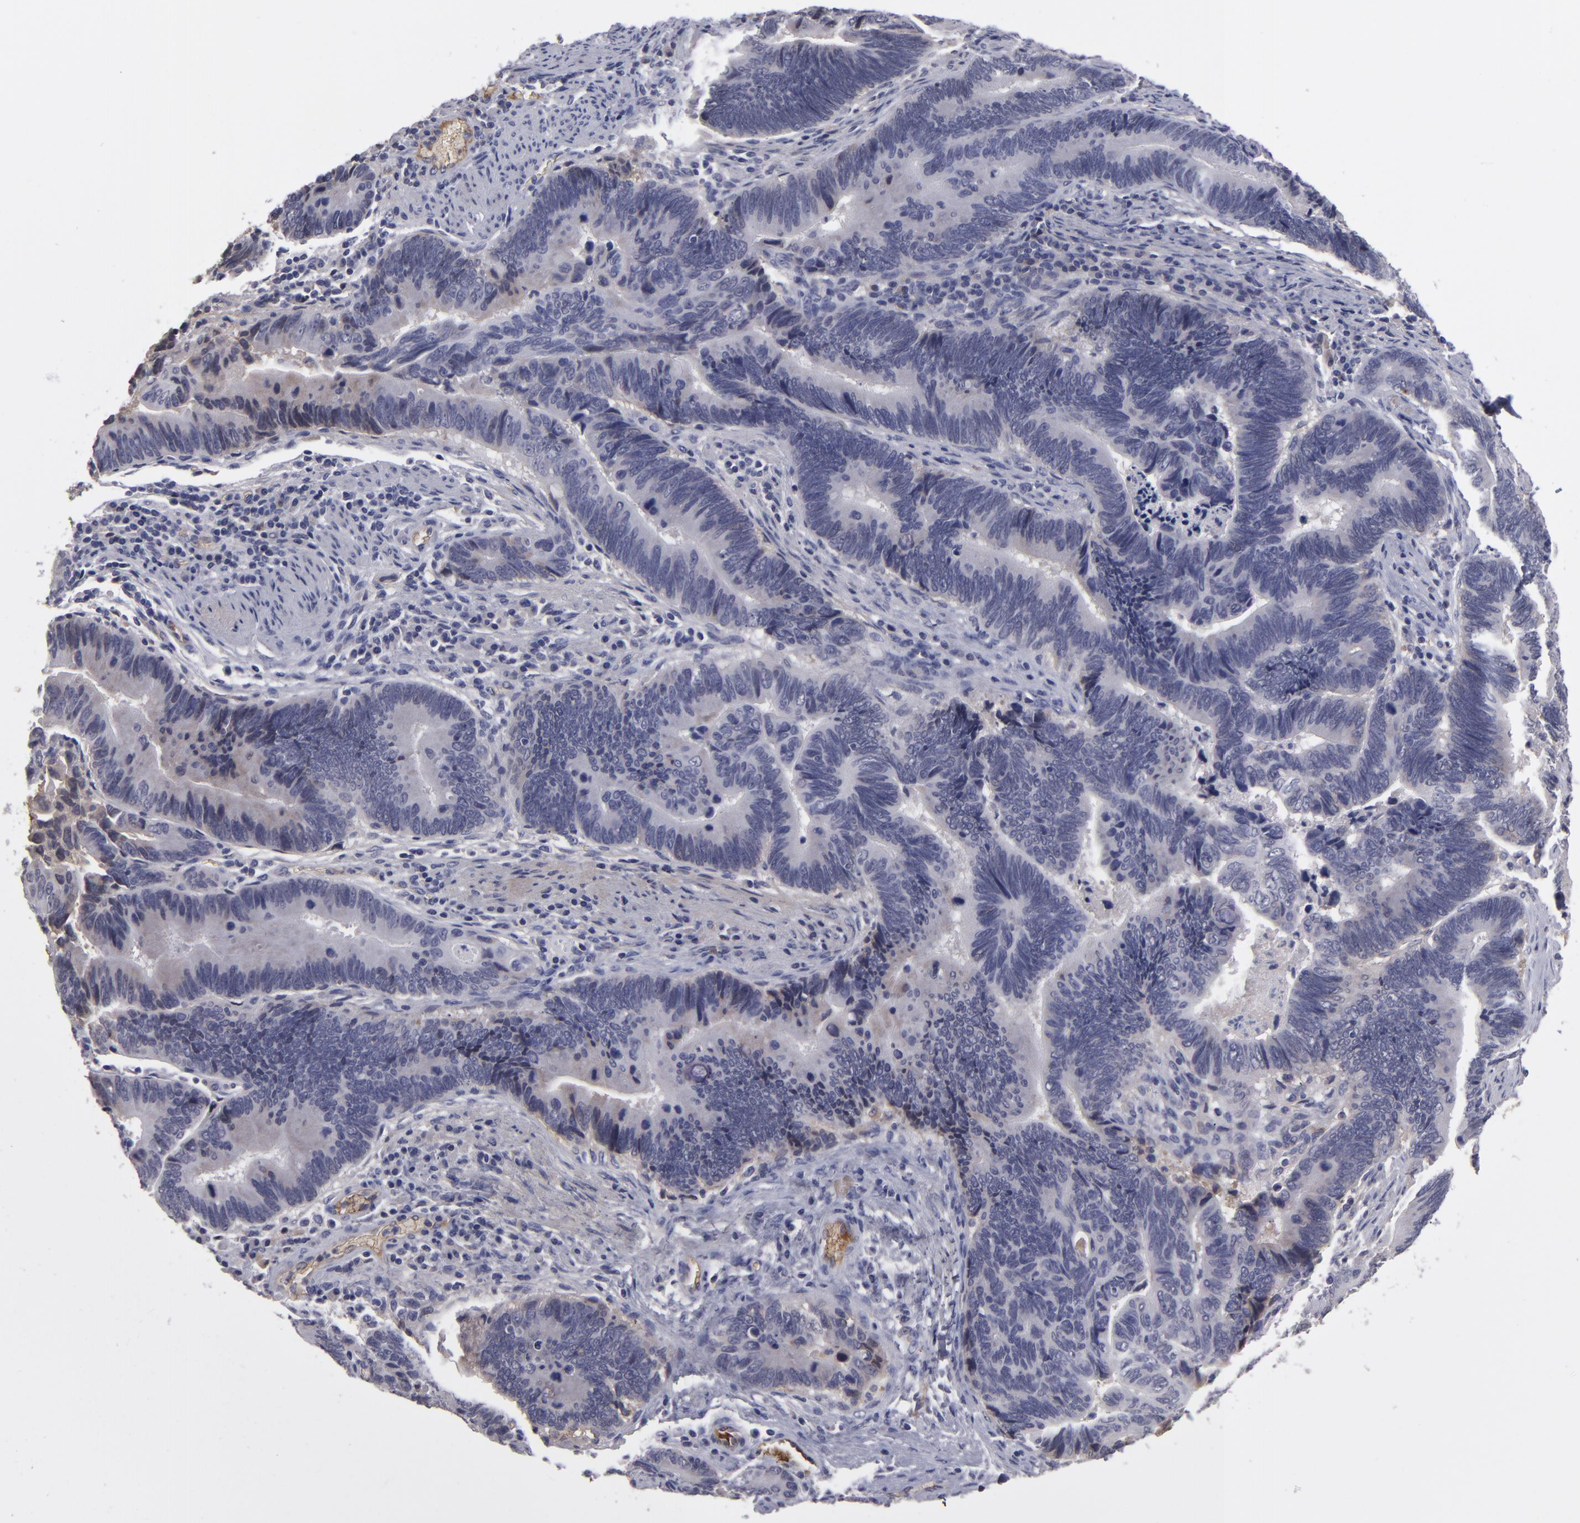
{"staining": {"intensity": "negative", "quantity": "none", "location": "none"}, "tissue": "pancreatic cancer", "cell_type": "Tumor cells", "image_type": "cancer", "snomed": [{"axis": "morphology", "description": "Adenocarcinoma, NOS"}, {"axis": "topography", "description": "Pancreas"}], "caption": "Tumor cells show no significant staining in pancreatic cancer. Brightfield microscopy of immunohistochemistry (IHC) stained with DAB (brown) and hematoxylin (blue), captured at high magnification.", "gene": "ITIH4", "patient": {"sex": "female", "age": 70}}